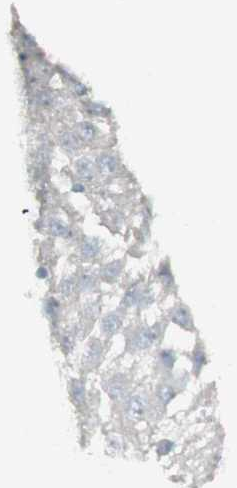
{"staining": {"intensity": "negative", "quantity": "none", "location": "none"}, "tissue": "hippocampus", "cell_type": "Glial cells", "image_type": "normal", "snomed": [{"axis": "morphology", "description": "Normal tissue, NOS"}, {"axis": "topography", "description": "Hippocampus"}], "caption": "Immunohistochemistry micrograph of benign human hippocampus stained for a protein (brown), which reveals no staining in glial cells.", "gene": "EVA1A", "patient": {"sex": "male", "age": 45}}